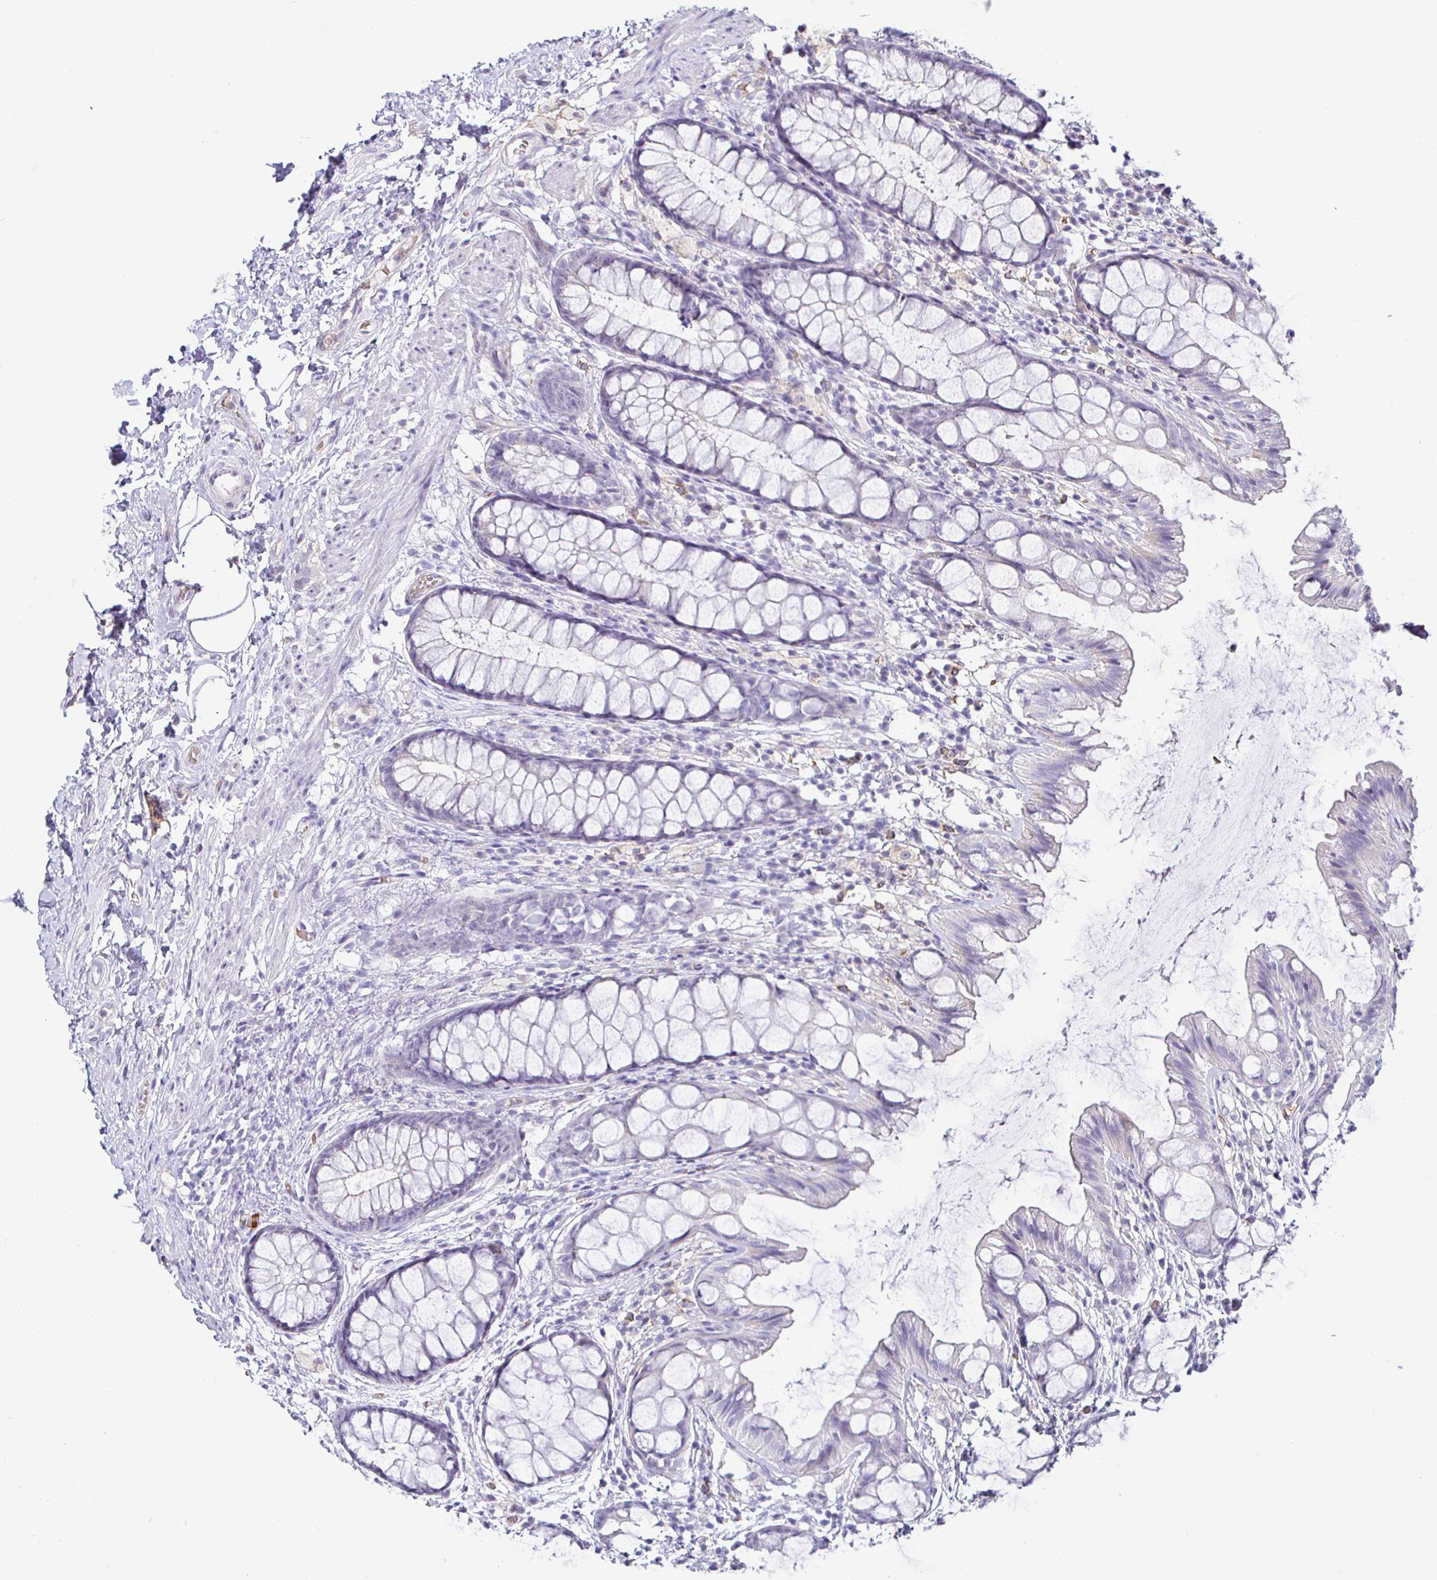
{"staining": {"intensity": "negative", "quantity": "none", "location": "none"}, "tissue": "rectum", "cell_type": "Glandular cells", "image_type": "normal", "snomed": [{"axis": "morphology", "description": "Normal tissue, NOS"}, {"axis": "topography", "description": "Rectum"}], "caption": "Rectum stained for a protein using IHC exhibits no staining glandular cells.", "gene": "SIRPA", "patient": {"sex": "female", "age": 62}}